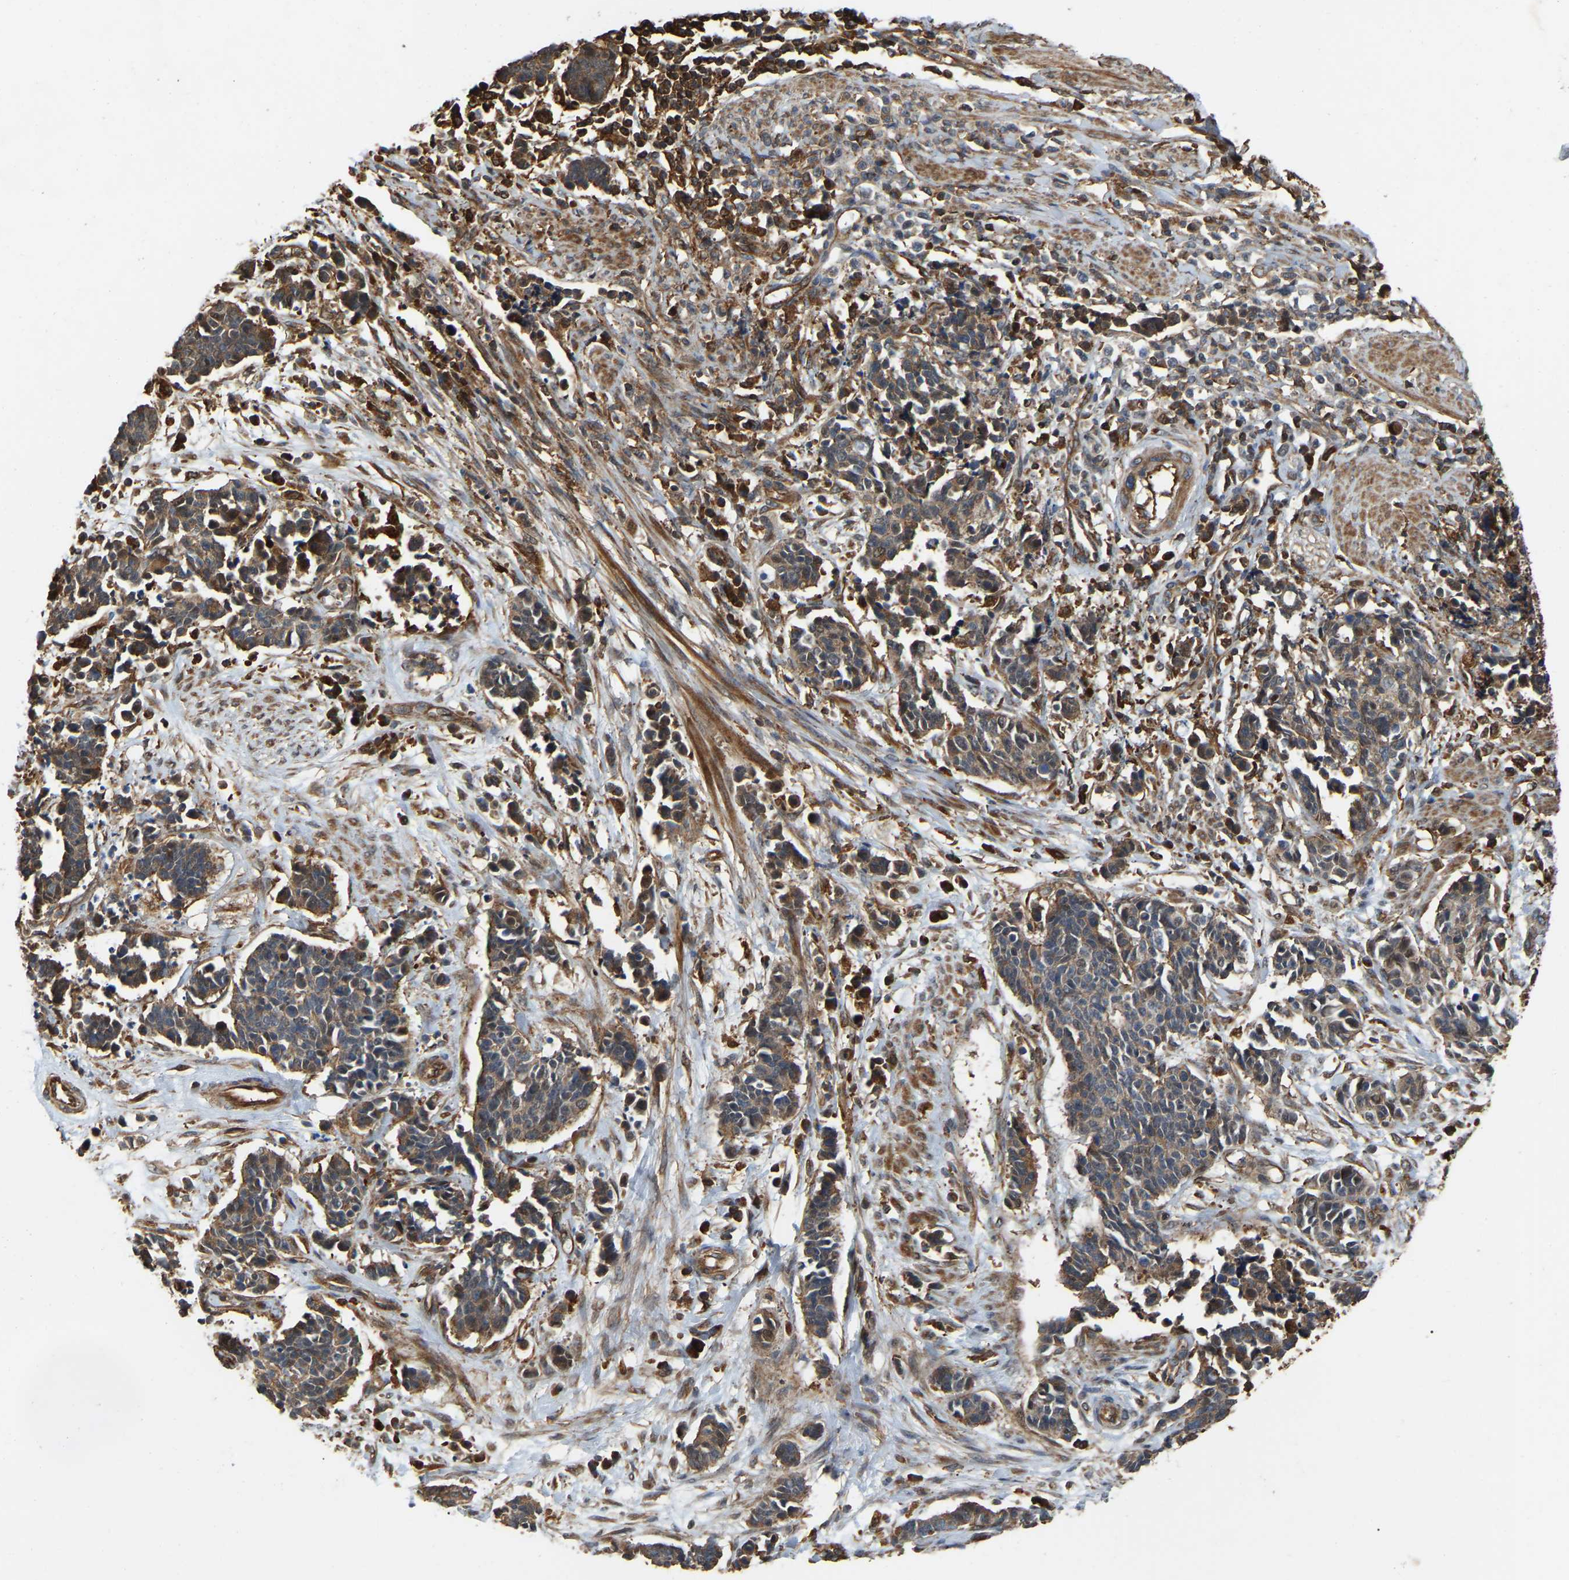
{"staining": {"intensity": "moderate", "quantity": ">75%", "location": "cytoplasmic/membranous"}, "tissue": "cervical cancer", "cell_type": "Tumor cells", "image_type": "cancer", "snomed": [{"axis": "morphology", "description": "Squamous cell carcinoma, NOS"}, {"axis": "topography", "description": "Cervix"}], "caption": "Immunohistochemical staining of squamous cell carcinoma (cervical) exhibits moderate cytoplasmic/membranous protein expression in approximately >75% of tumor cells.", "gene": "SAMD9L", "patient": {"sex": "female", "age": 35}}